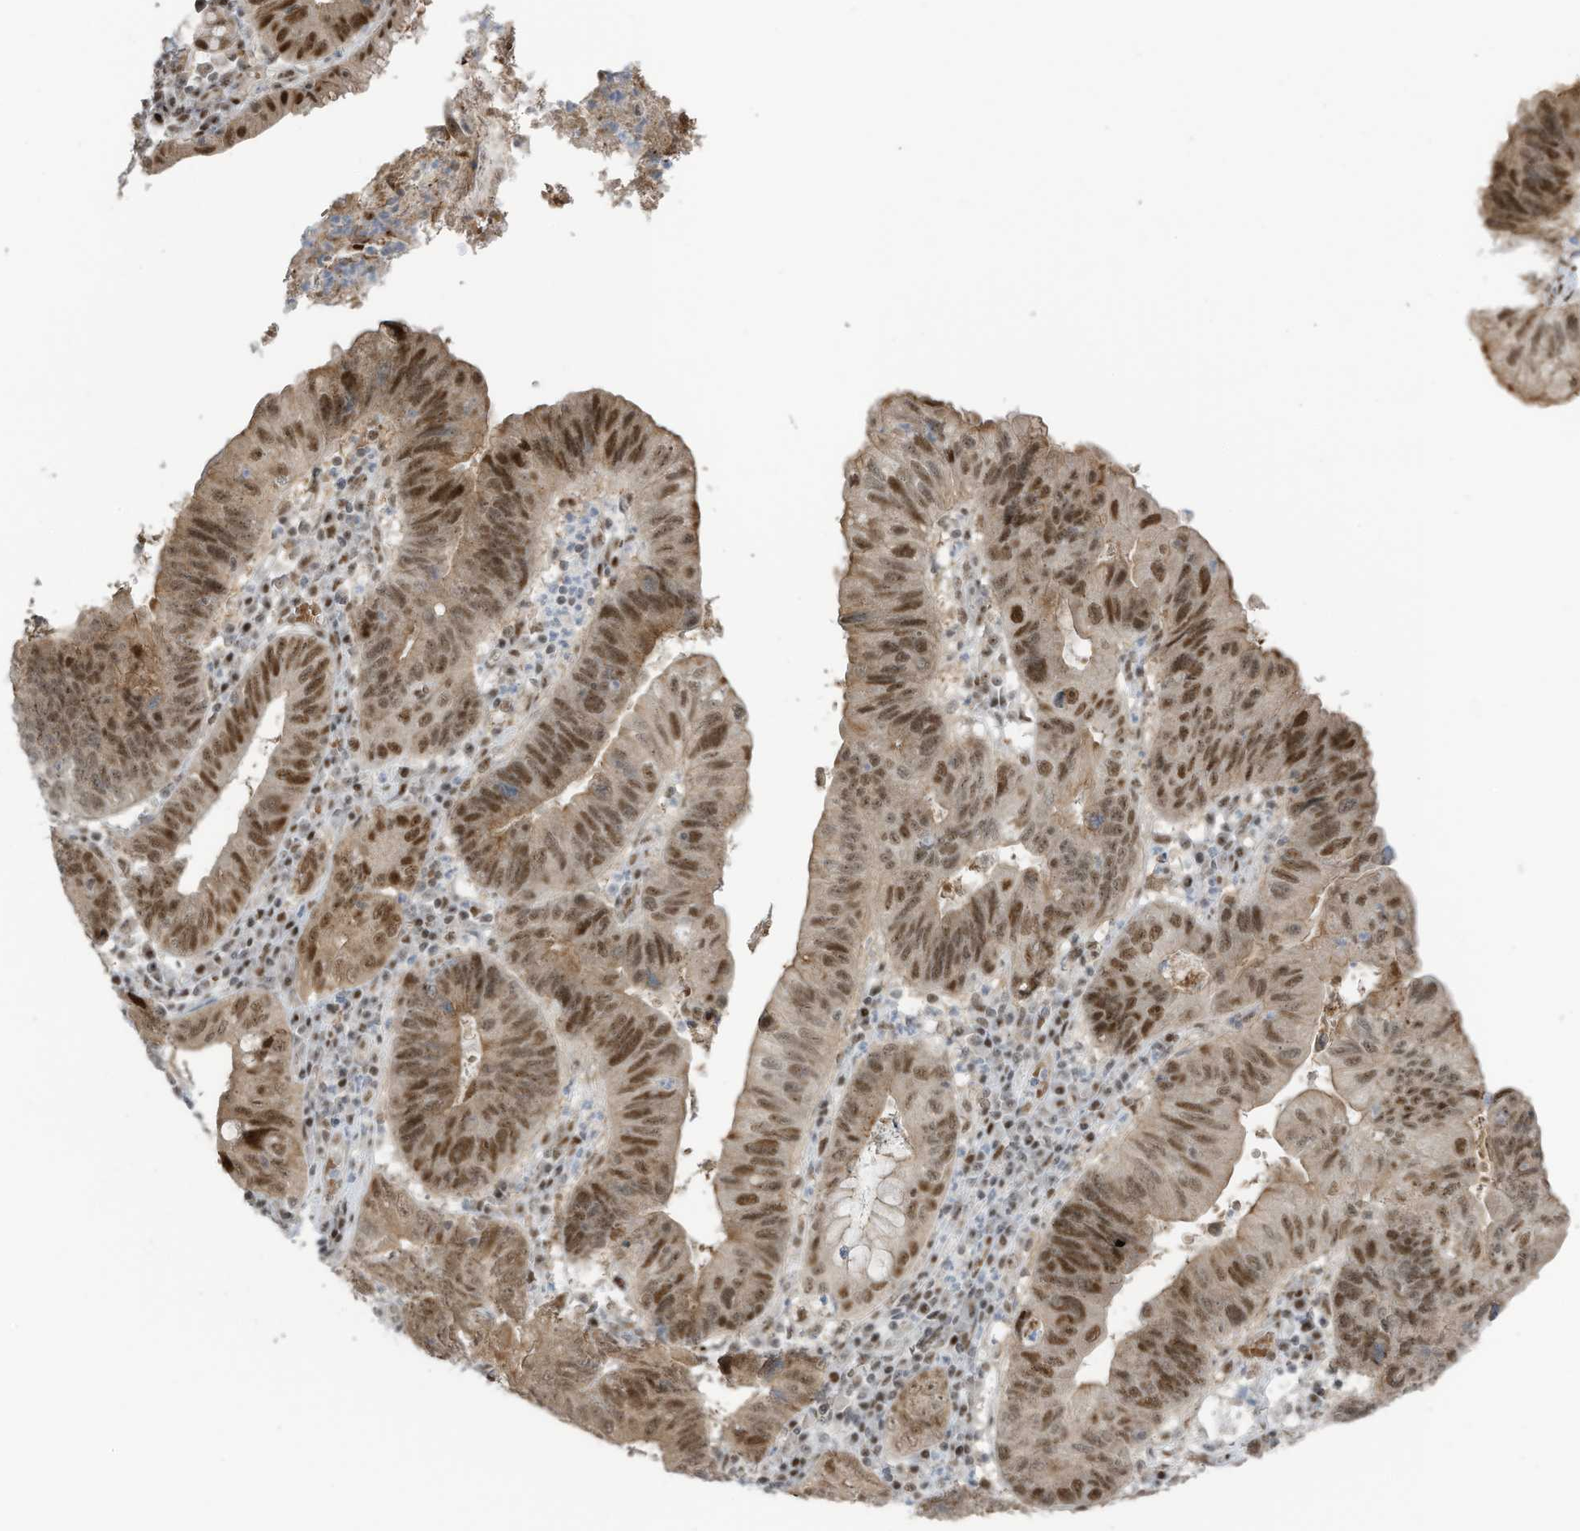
{"staining": {"intensity": "strong", "quantity": ">75%", "location": "nuclear"}, "tissue": "stomach cancer", "cell_type": "Tumor cells", "image_type": "cancer", "snomed": [{"axis": "morphology", "description": "Adenocarcinoma, NOS"}, {"axis": "topography", "description": "Stomach"}], "caption": "The histopathology image shows staining of stomach cancer, revealing strong nuclear protein expression (brown color) within tumor cells.", "gene": "ZCWPW2", "patient": {"sex": "male", "age": 59}}